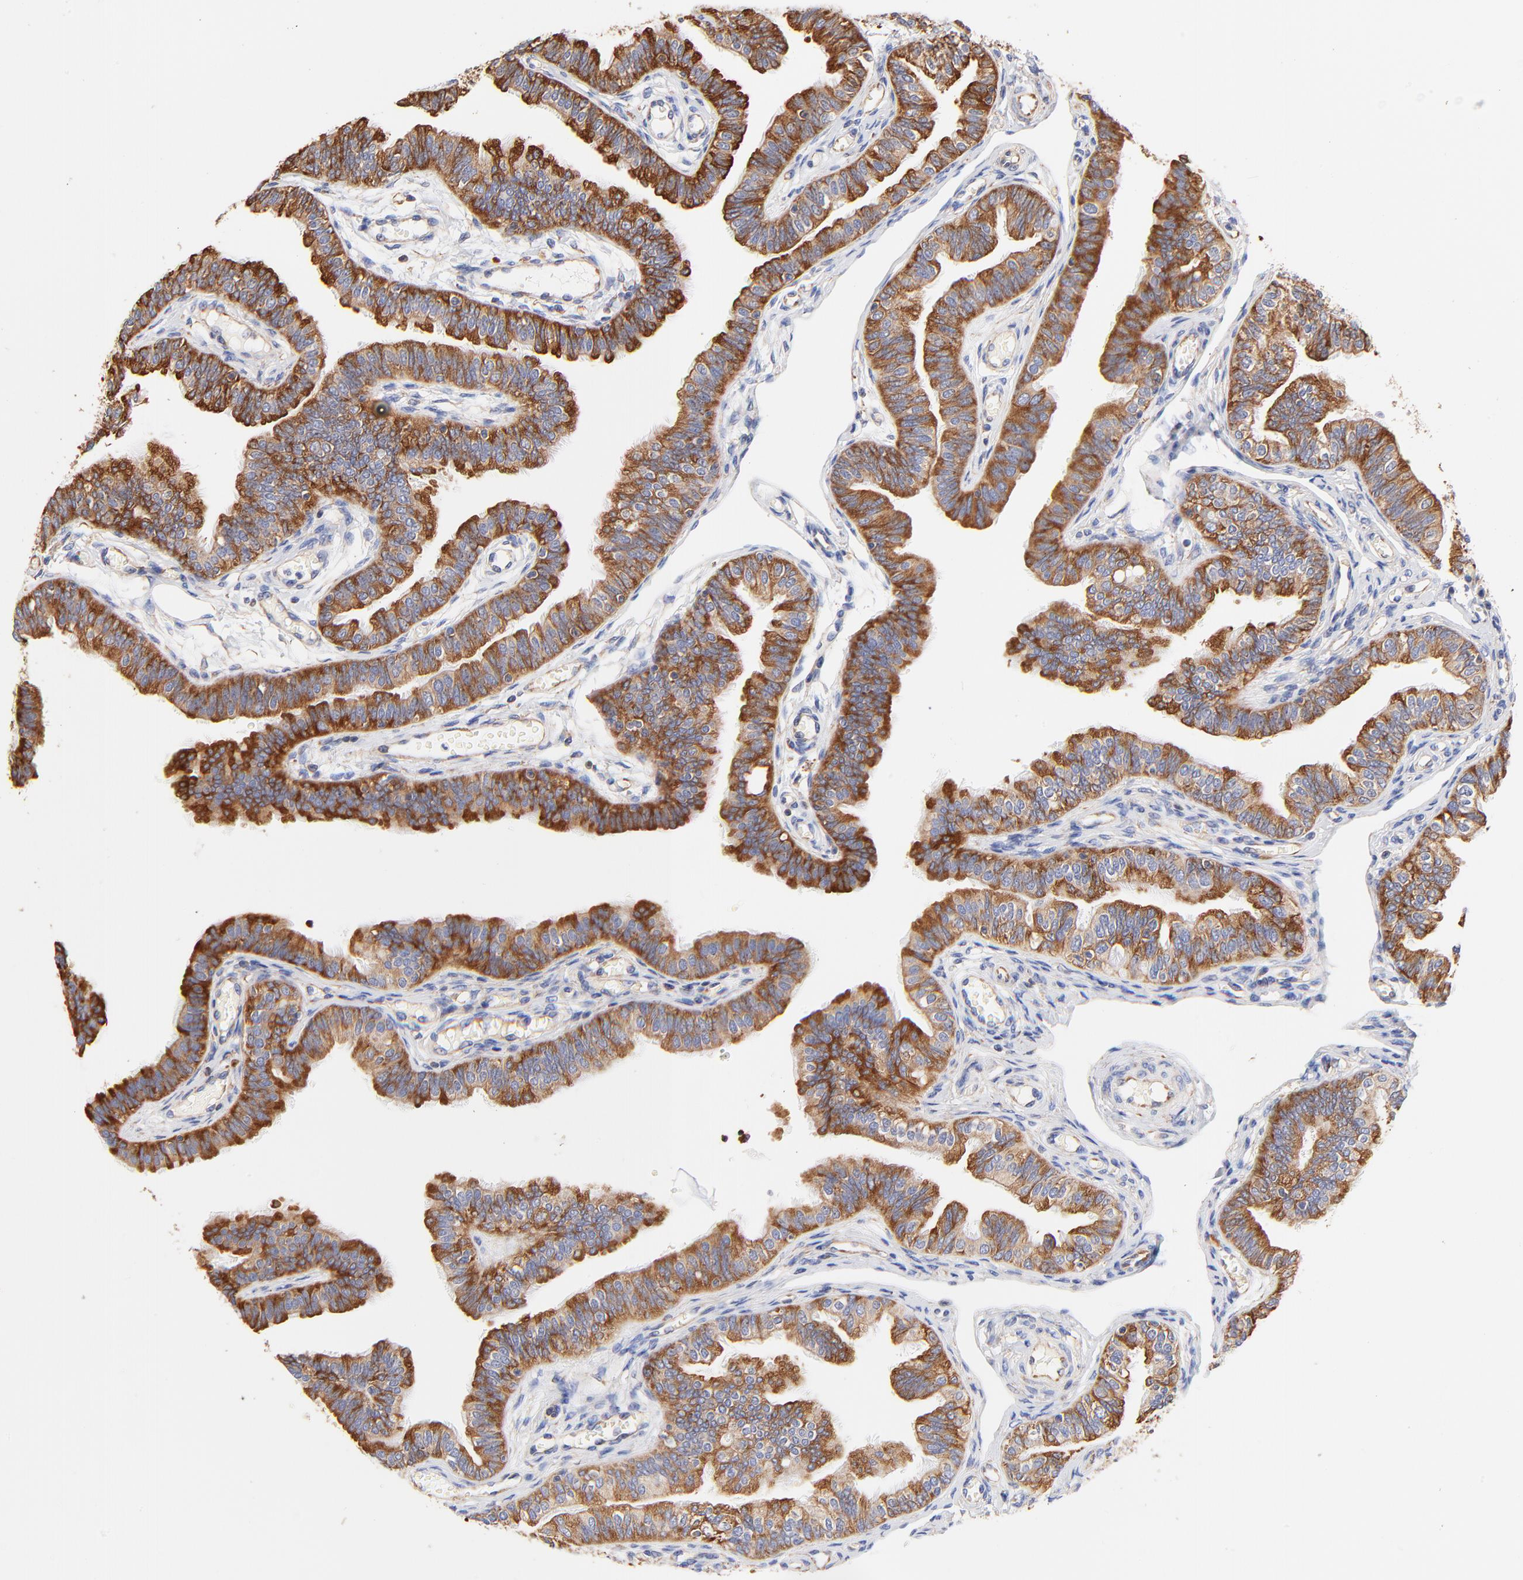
{"staining": {"intensity": "strong", "quantity": ">75%", "location": "cytoplasmic/membranous"}, "tissue": "fallopian tube", "cell_type": "Glandular cells", "image_type": "normal", "snomed": [{"axis": "morphology", "description": "Normal tissue, NOS"}, {"axis": "morphology", "description": "Dermoid, NOS"}, {"axis": "topography", "description": "Fallopian tube"}], "caption": "This image demonstrates normal fallopian tube stained with immunohistochemistry to label a protein in brown. The cytoplasmic/membranous of glandular cells show strong positivity for the protein. Nuclei are counter-stained blue.", "gene": "RPL27", "patient": {"sex": "female", "age": 33}}